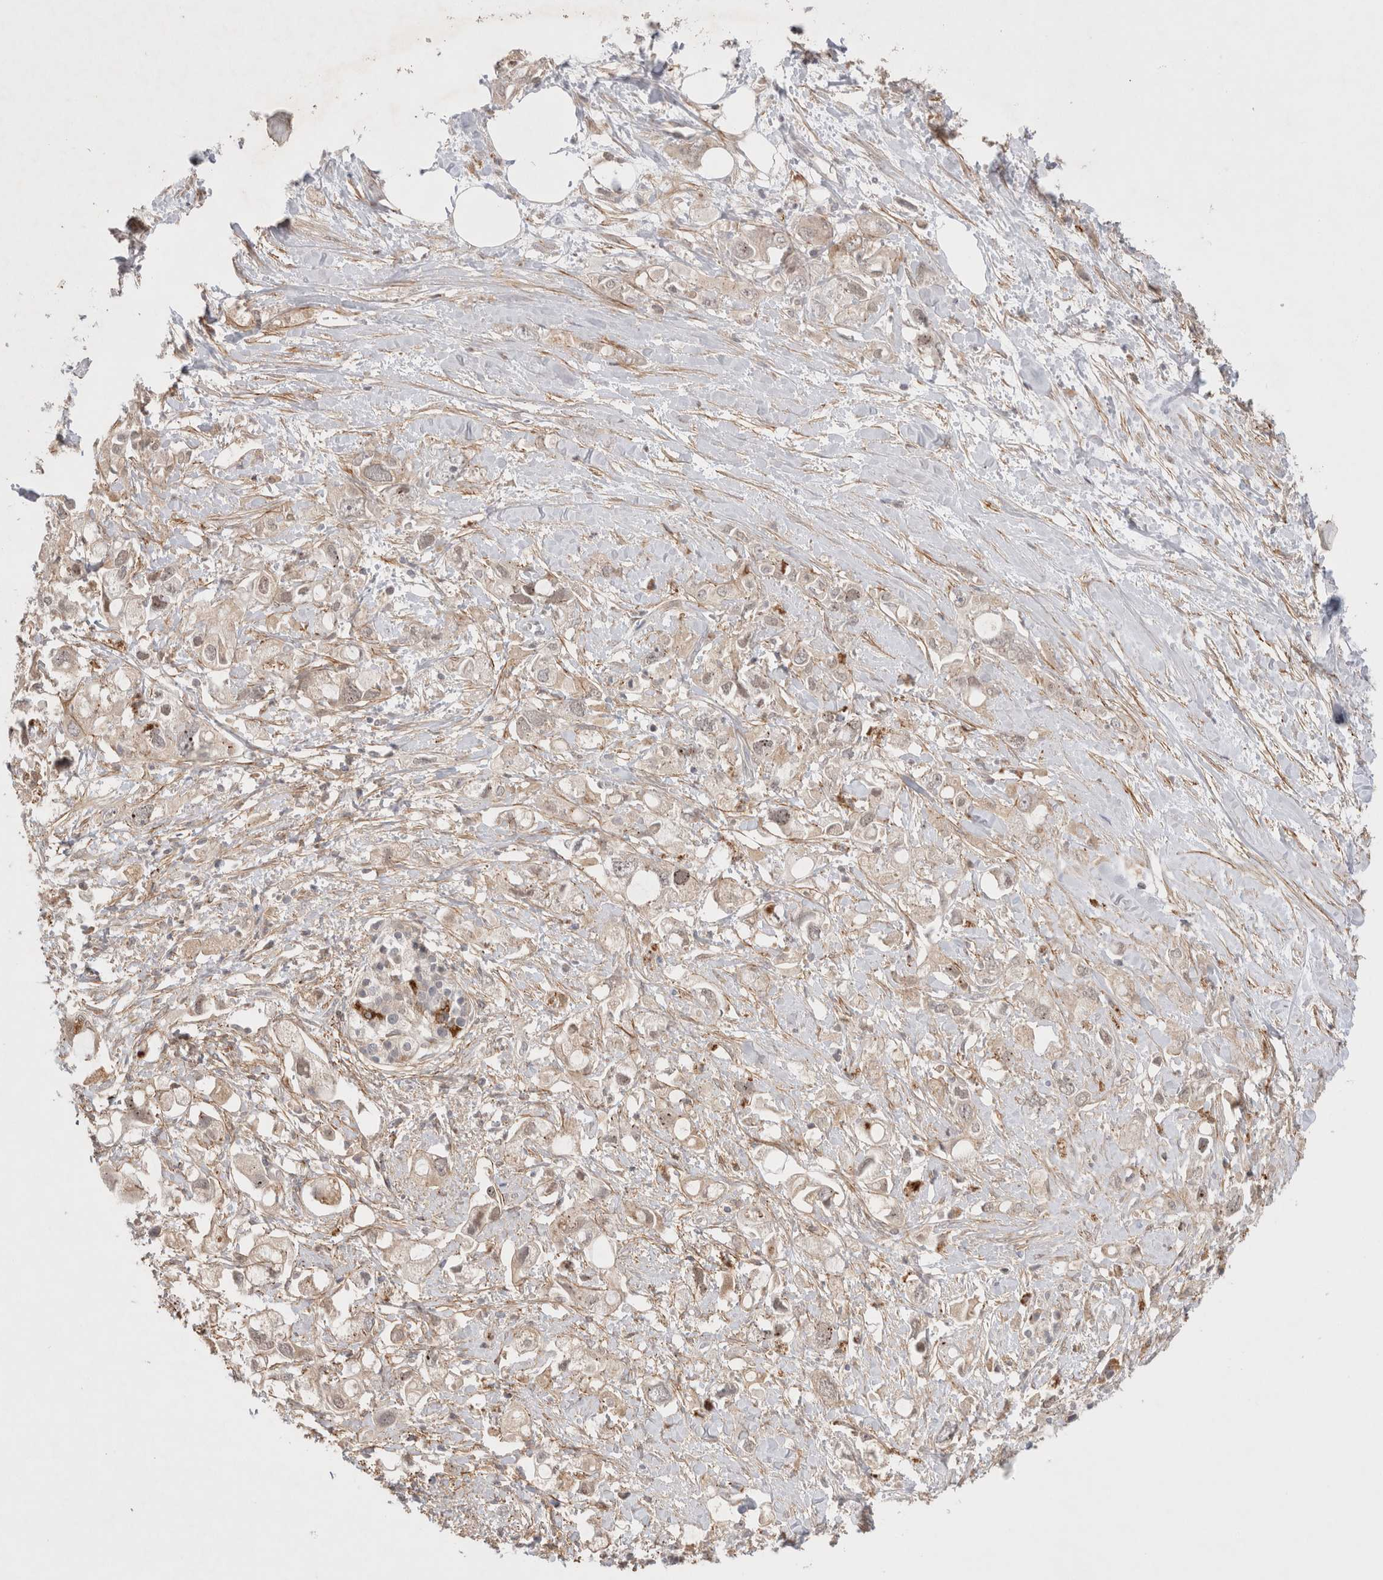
{"staining": {"intensity": "negative", "quantity": "none", "location": "none"}, "tissue": "pancreatic cancer", "cell_type": "Tumor cells", "image_type": "cancer", "snomed": [{"axis": "morphology", "description": "Adenocarcinoma, NOS"}, {"axis": "topography", "description": "Pancreas"}], "caption": "Immunohistochemistry of human adenocarcinoma (pancreatic) displays no staining in tumor cells. (DAB immunohistochemistry (IHC), high magnification).", "gene": "GSDMB", "patient": {"sex": "female", "age": 56}}